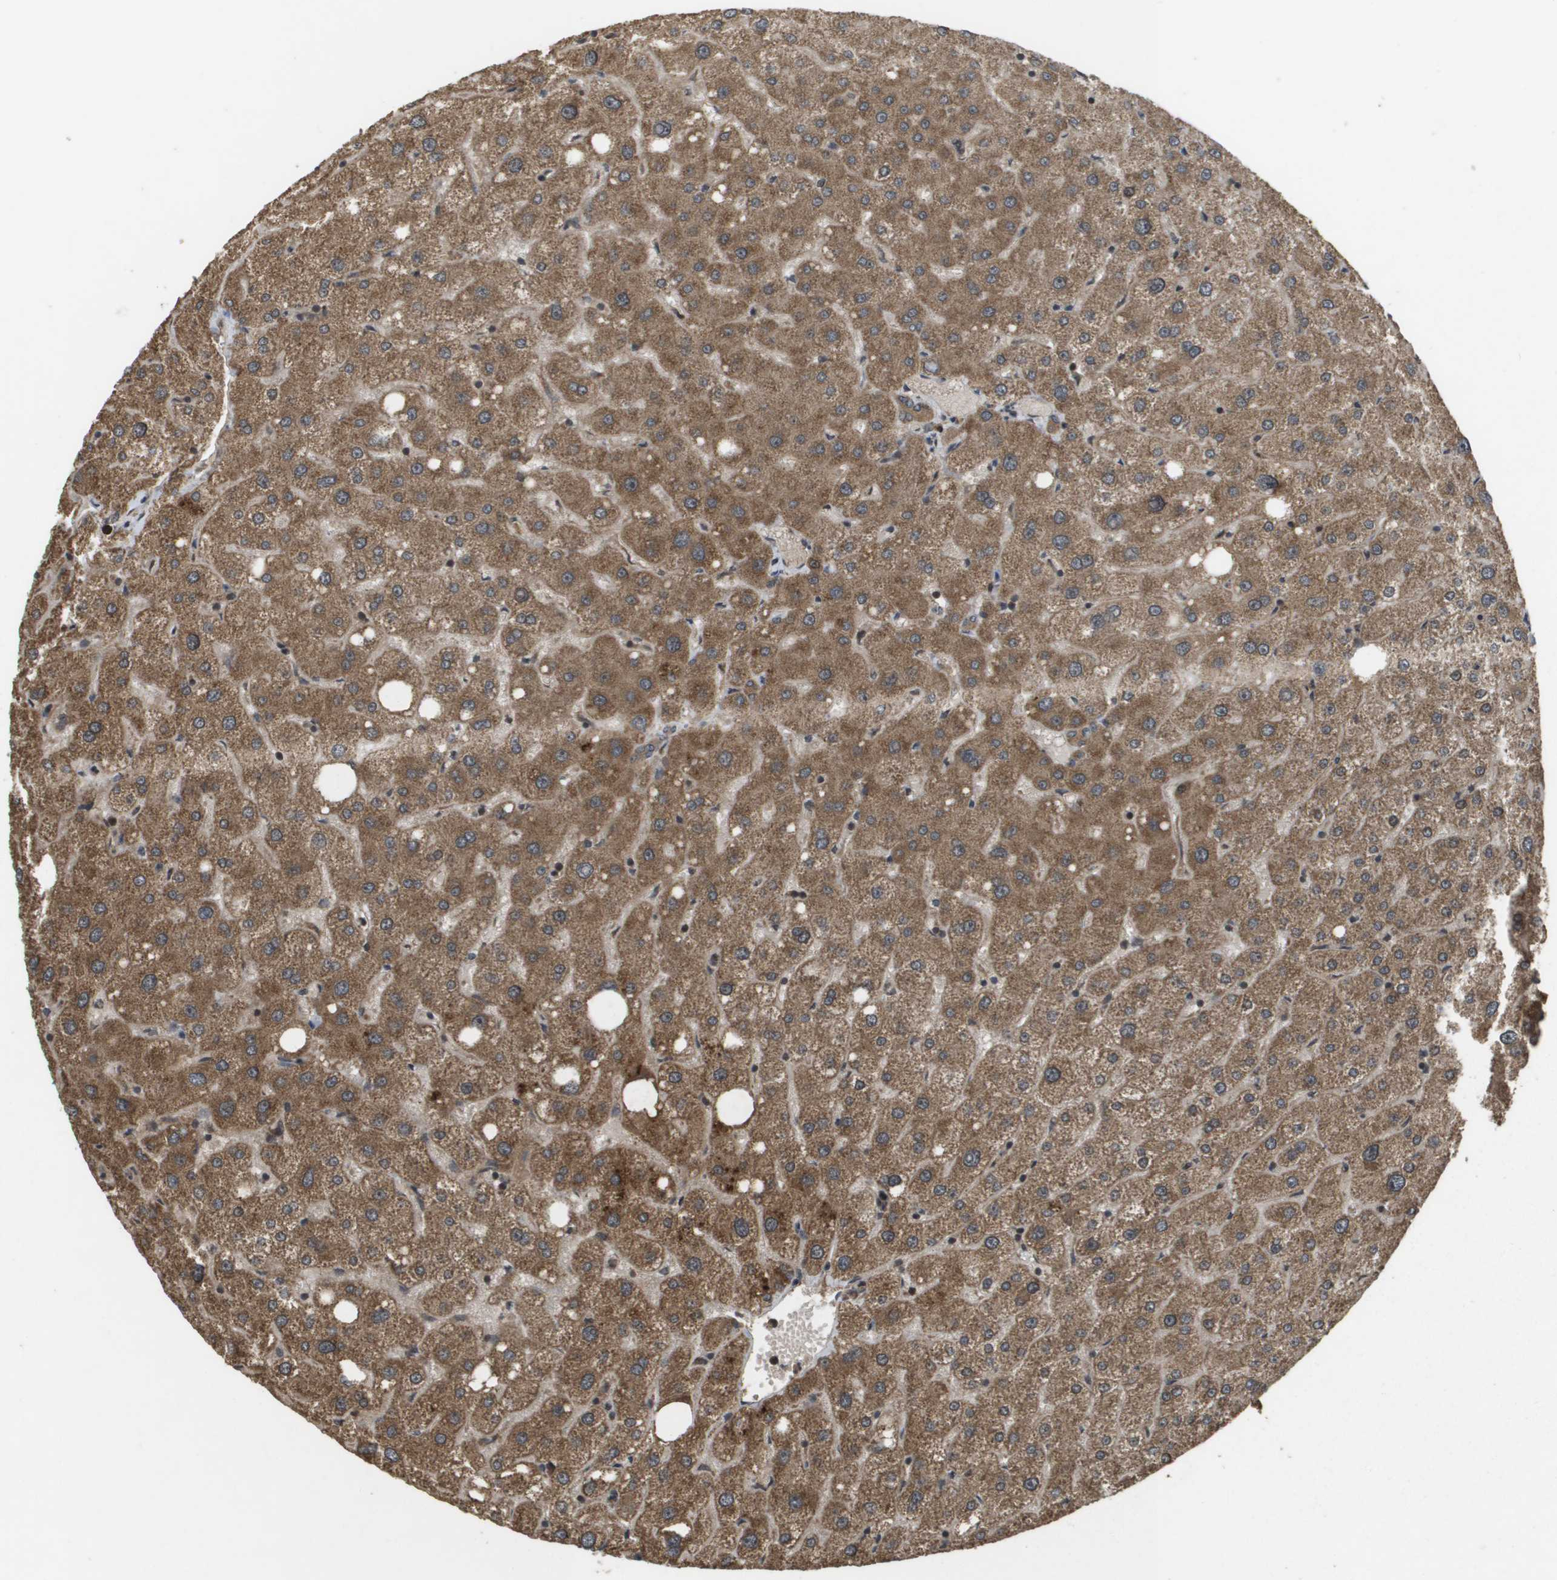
{"staining": {"intensity": "moderate", "quantity": ">75%", "location": "cytoplasmic/membranous"}, "tissue": "liver", "cell_type": "Cholangiocytes", "image_type": "normal", "snomed": [{"axis": "morphology", "description": "Normal tissue, NOS"}, {"axis": "topography", "description": "Liver"}], "caption": "The immunohistochemical stain shows moderate cytoplasmic/membranous expression in cholangiocytes of unremarkable liver. The staining was performed using DAB (3,3'-diaminobenzidine) to visualize the protein expression in brown, while the nuclei were stained in blue with hematoxylin (Magnification: 20x).", "gene": "KIF11", "patient": {"sex": "male", "age": 73}}